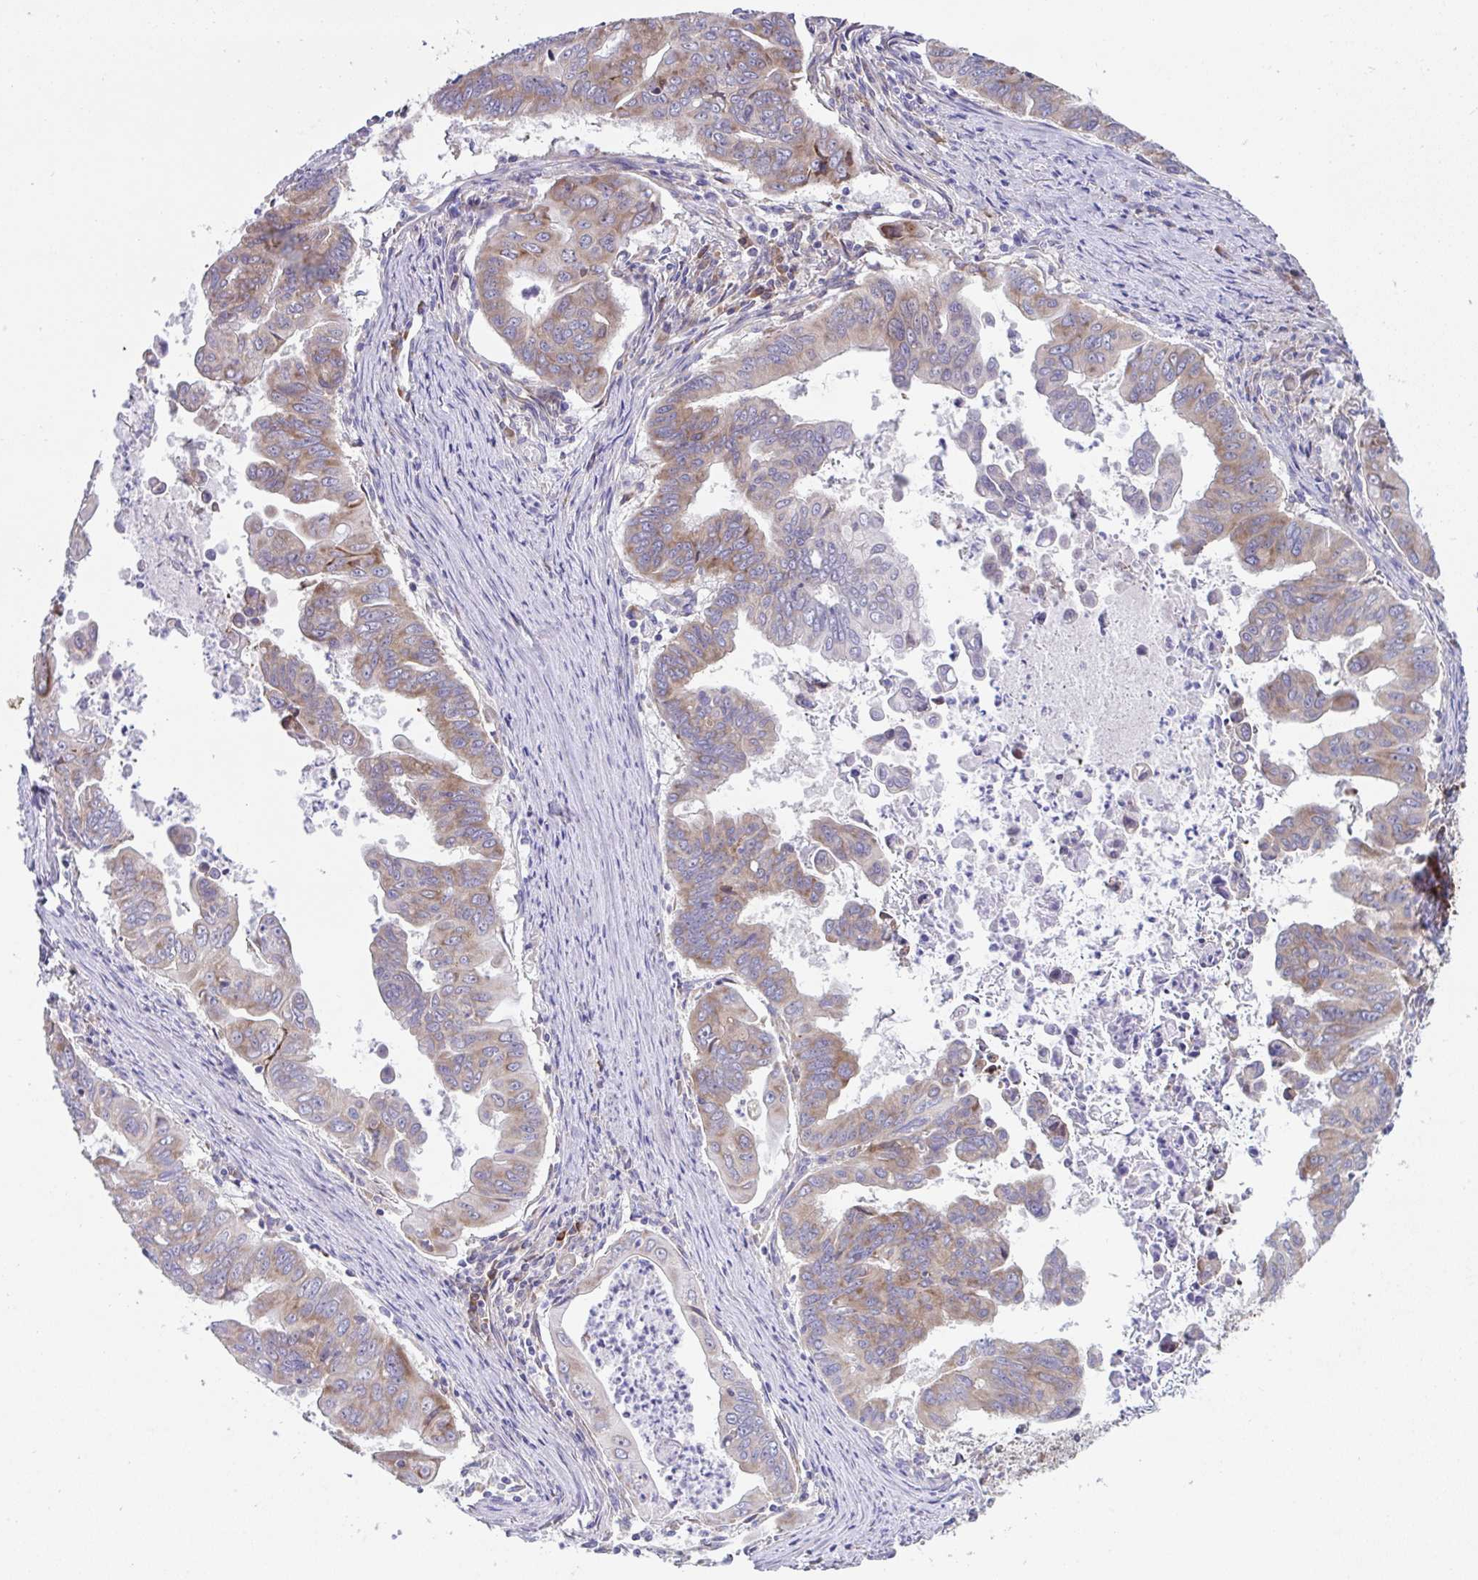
{"staining": {"intensity": "moderate", "quantity": "25%-75%", "location": "cytoplasmic/membranous"}, "tissue": "stomach cancer", "cell_type": "Tumor cells", "image_type": "cancer", "snomed": [{"axis": "morphology", "description": "Adenocarcinoma, NOS"}, {"axis": "topography", "description": "Stomach, upper"}], "caption": "Immunohistochemistry (DAB) staining of human stomach cancer (adenocarcinoma) exhibits moderate cytoplasmic/membranous protein positivity in about 25%-75% of tumor cells. (DAB (3,3'-diaminobenzidine) = brown stain, brightfield microscopy at high magnification).", "gene": "FAU", "patient": {"sex": "male", "age": 80}}